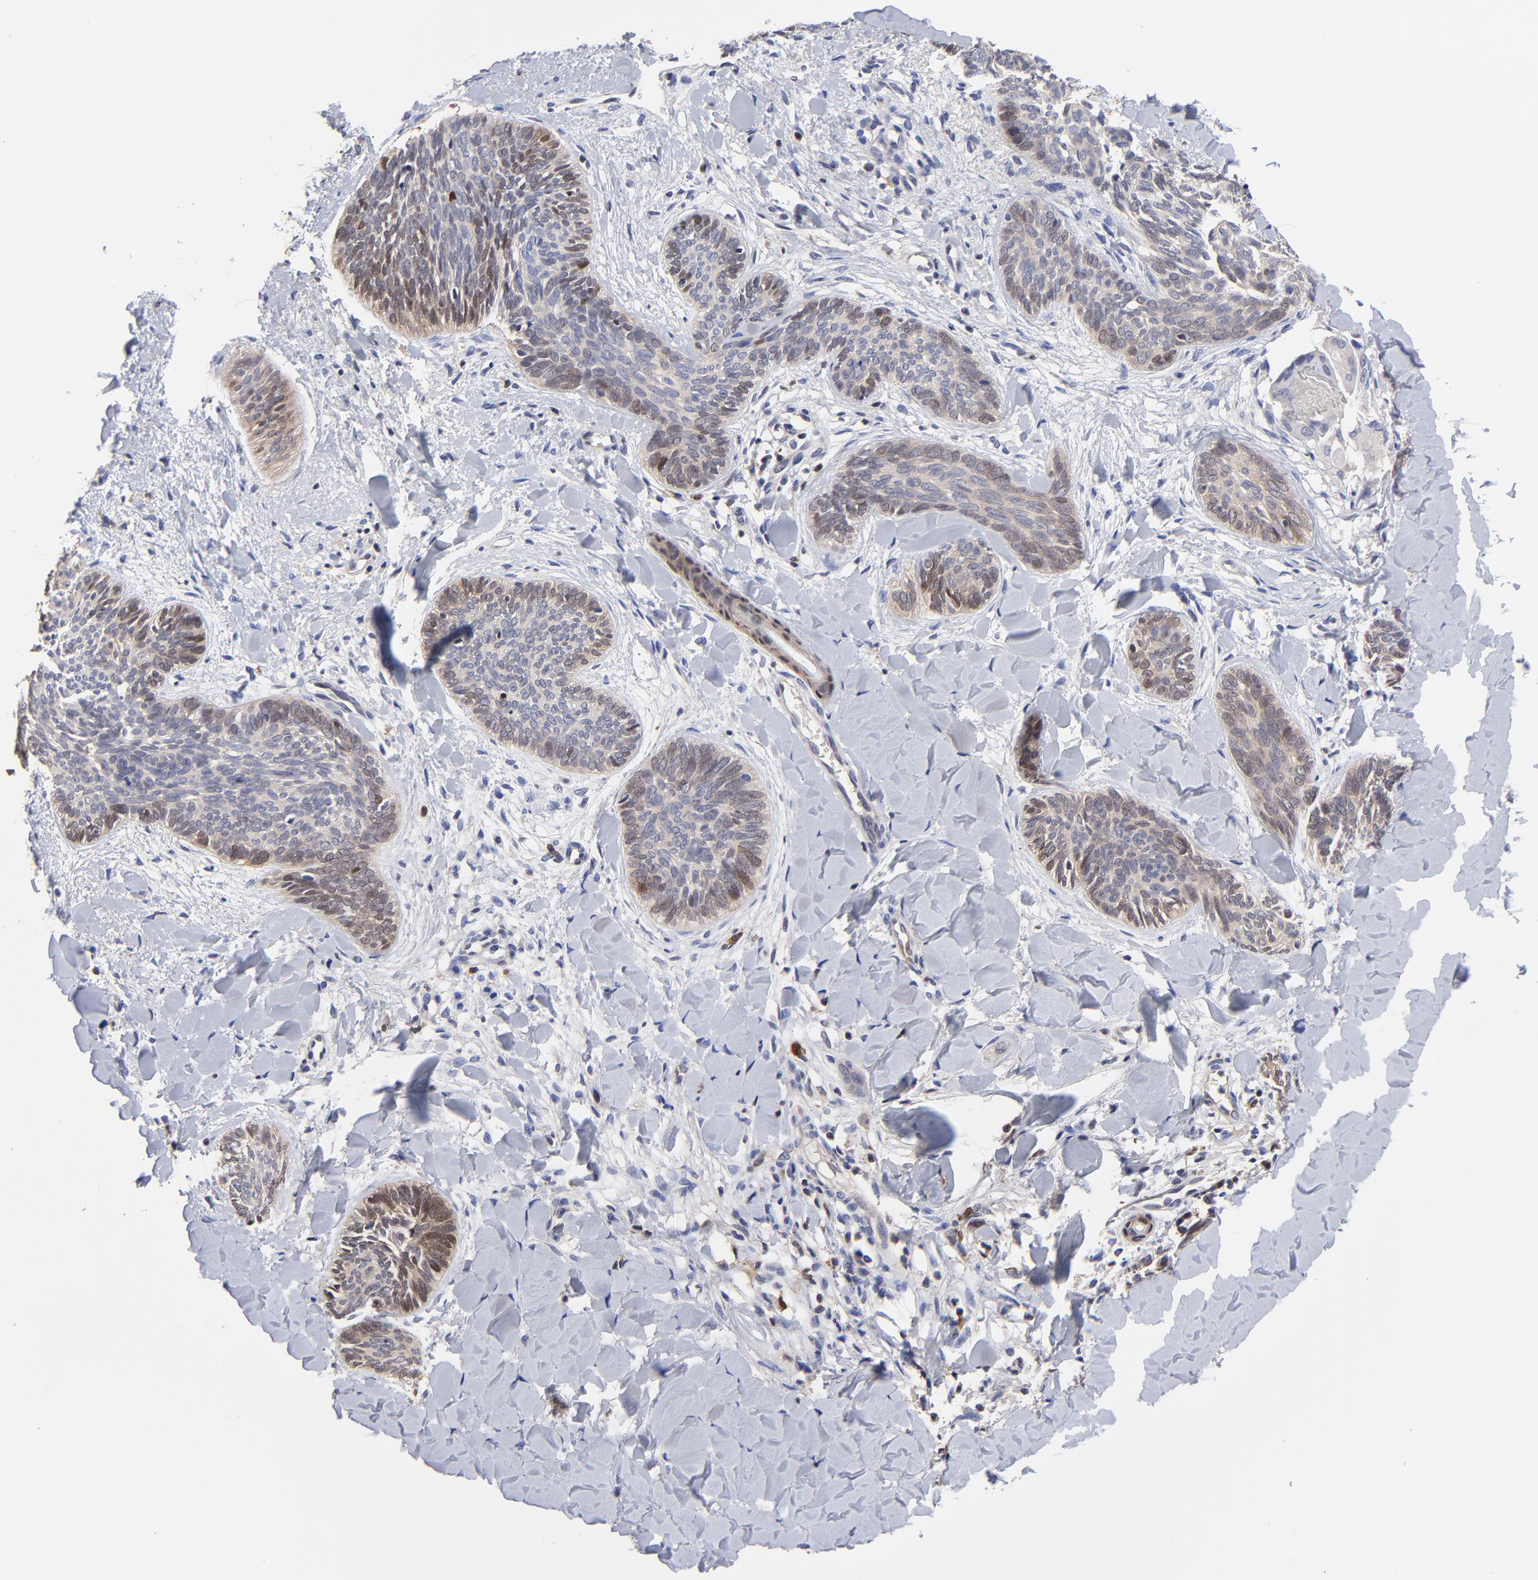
{"staining": {"intensity": "moderate", "quantity": "25%-75%", "location": "cytoplasmic/membranous,nuclear"}, "tissue": "skin cancer", "cell_type": "Tumor cells", "image_type": "cancer", "snomed": [{"axis": "morphology", "description": "Basal cell carcinoma"}, {"axis": "topography", "description": "Skin"}], "caption": "Skin cancer was stained to show a protein in brown. There is medium levels of moderate cytoplasmic/membranous and nuclear positivity in about 25%-75% of tumor cells.", "gene": "DCTPP1", "patient": {"sex": "female", "age": 81}}